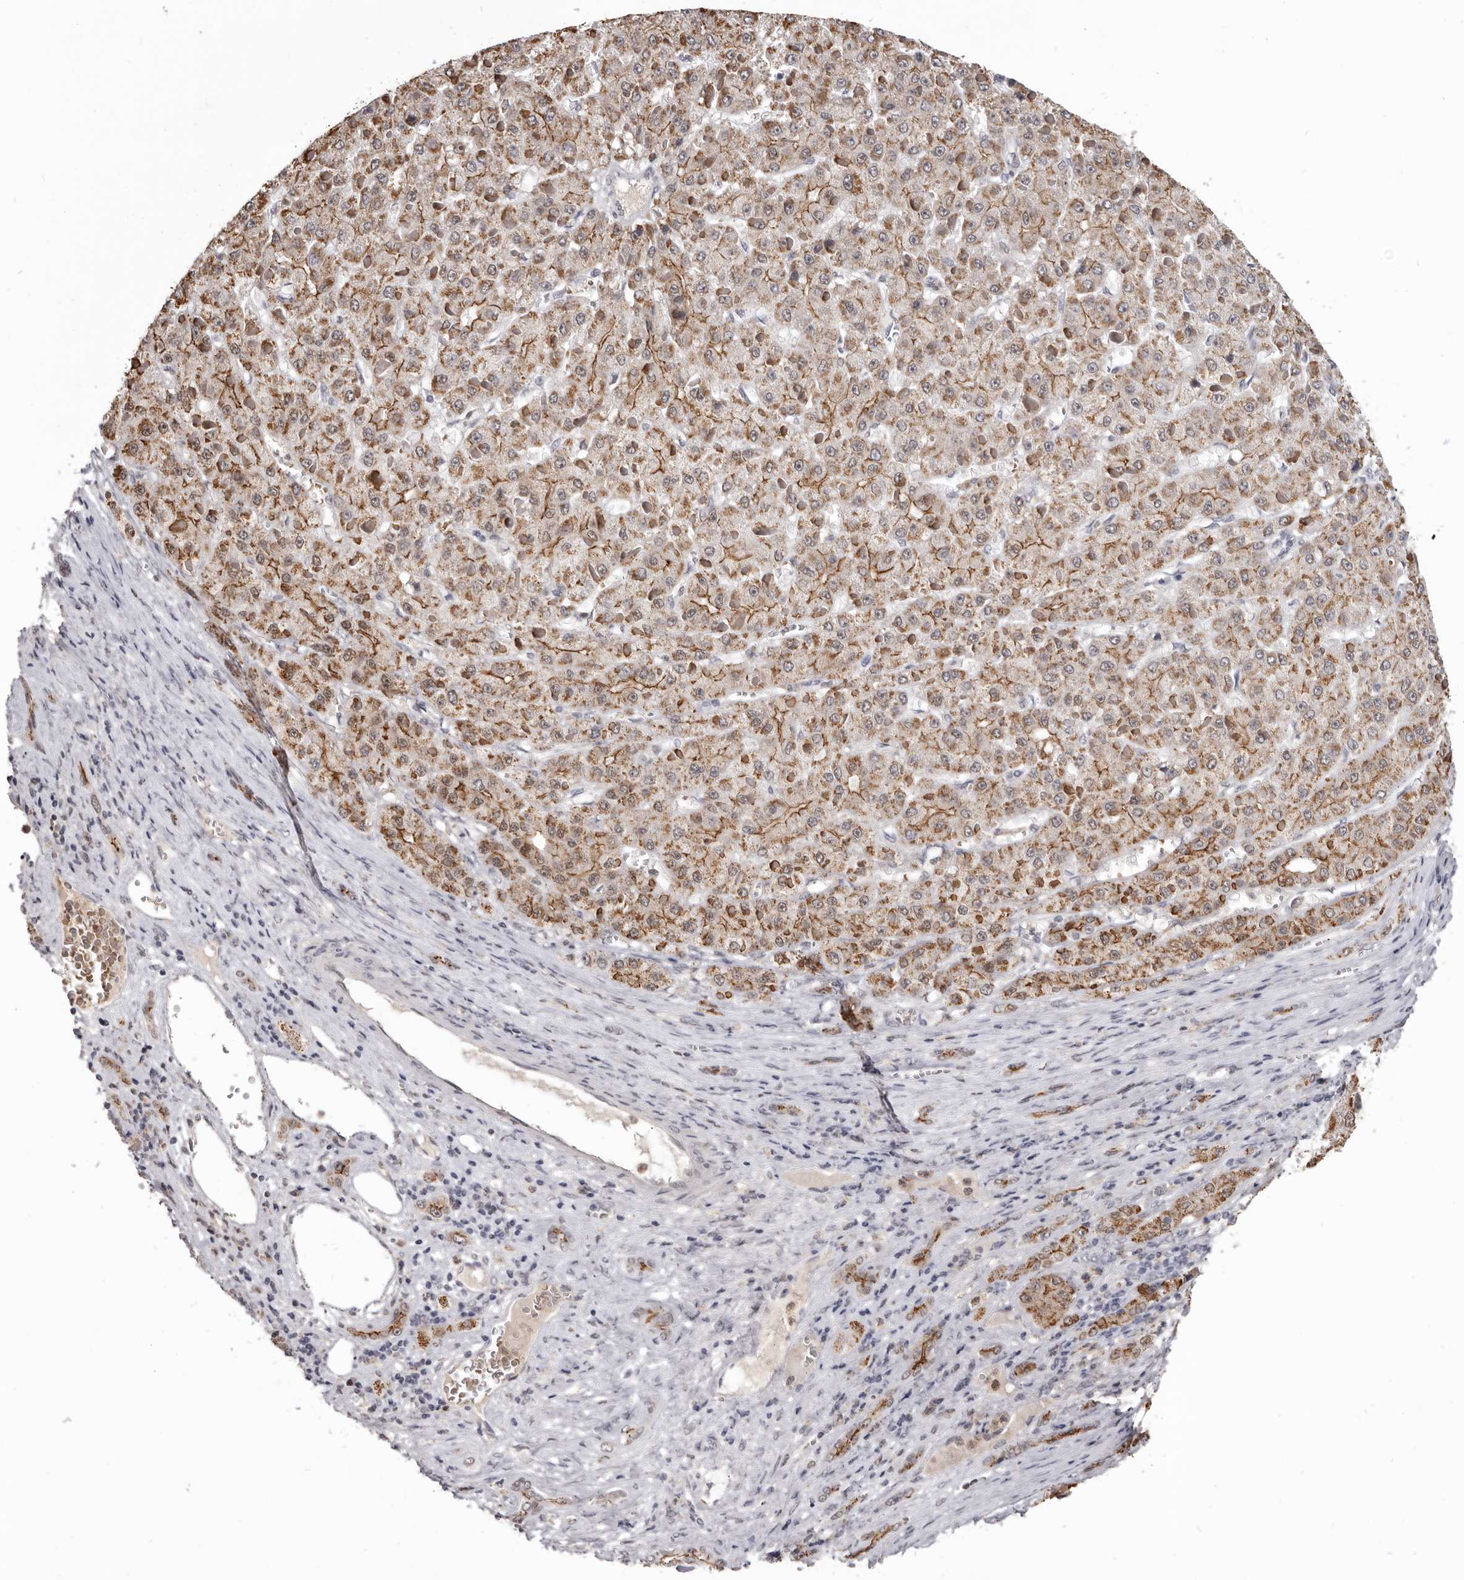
{"staining": {"intensity": "moderate", "quantity": ">75%", "location": "cytoplasmic/membranous,nuclear"}, "tissue": "liver cancer", "cell_type": "Tumor cells", "image_type": "cancer", "snomed": [{"axis": "morphology", "description": "Carcinoma, Hepatocellular, NOS"}, {"axis": "topography", "description": "Liver"}], "caption": "Immunohistochemical staining of liver cancer (hepatocellular carcinoma) reveals medium levels of moderate cytoplasmic/membranous and nuclear protein staining in approximately >75% of tumor cells.", "gene": "CGN", "patient": {"sex": "female", "age": 73}}